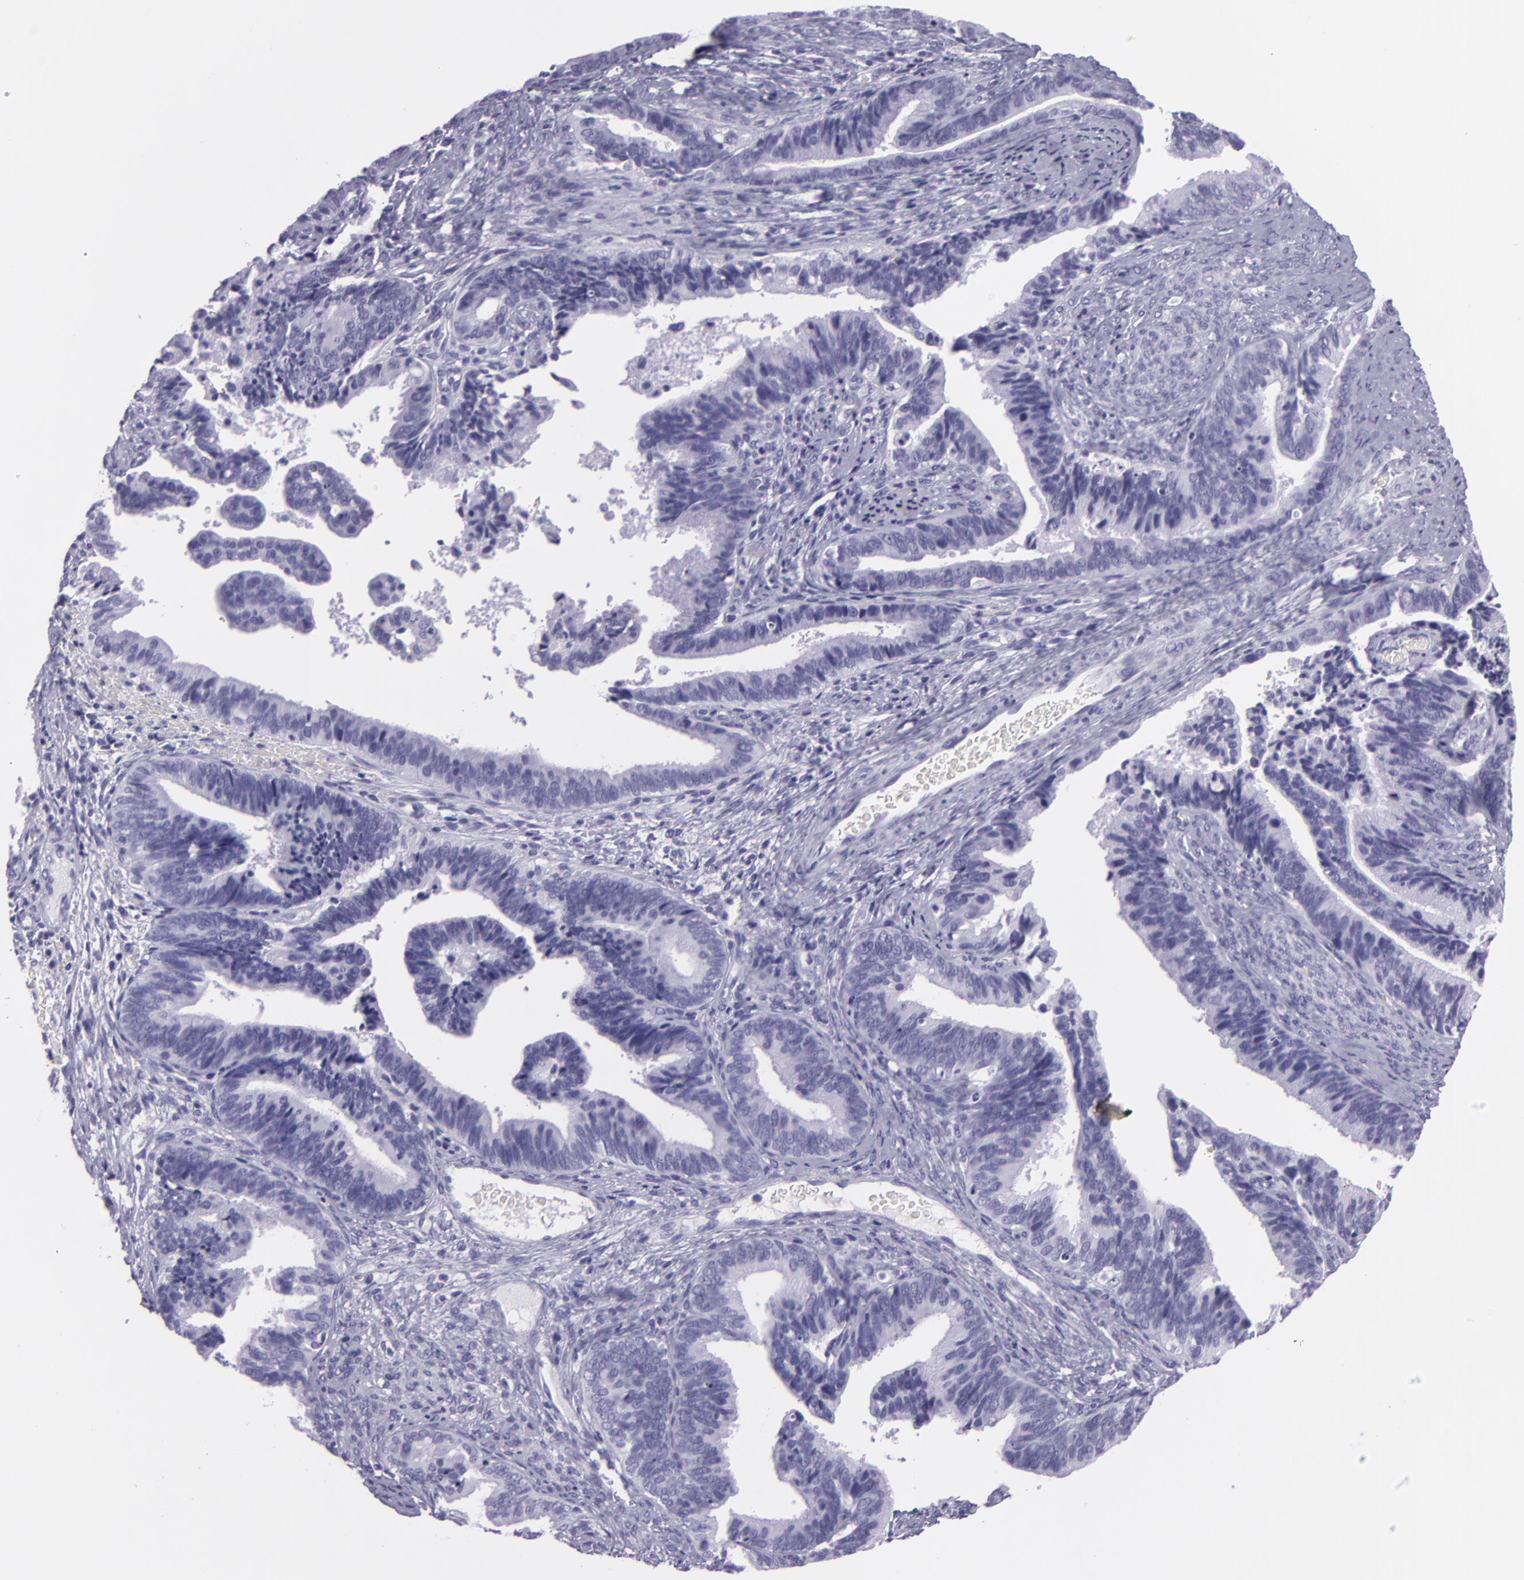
{"staining": {"intensity": "negative", "quantity": "none", "location": "none"}, "tissue": "cervical cancer", "cell_type": "Tumor cells", "image_type": "cancer", "snomed": [{"axis": "morphology", "description": "Adenocarcinoma, NOS"}, {"axis": "topography", "description": "Cervix"}], "caption": "An image of human cervical adenocarcinoma is negative for staining in tumor cells.", "gene": "MUC6", "patient": {"sex": "female", "age": 47}}